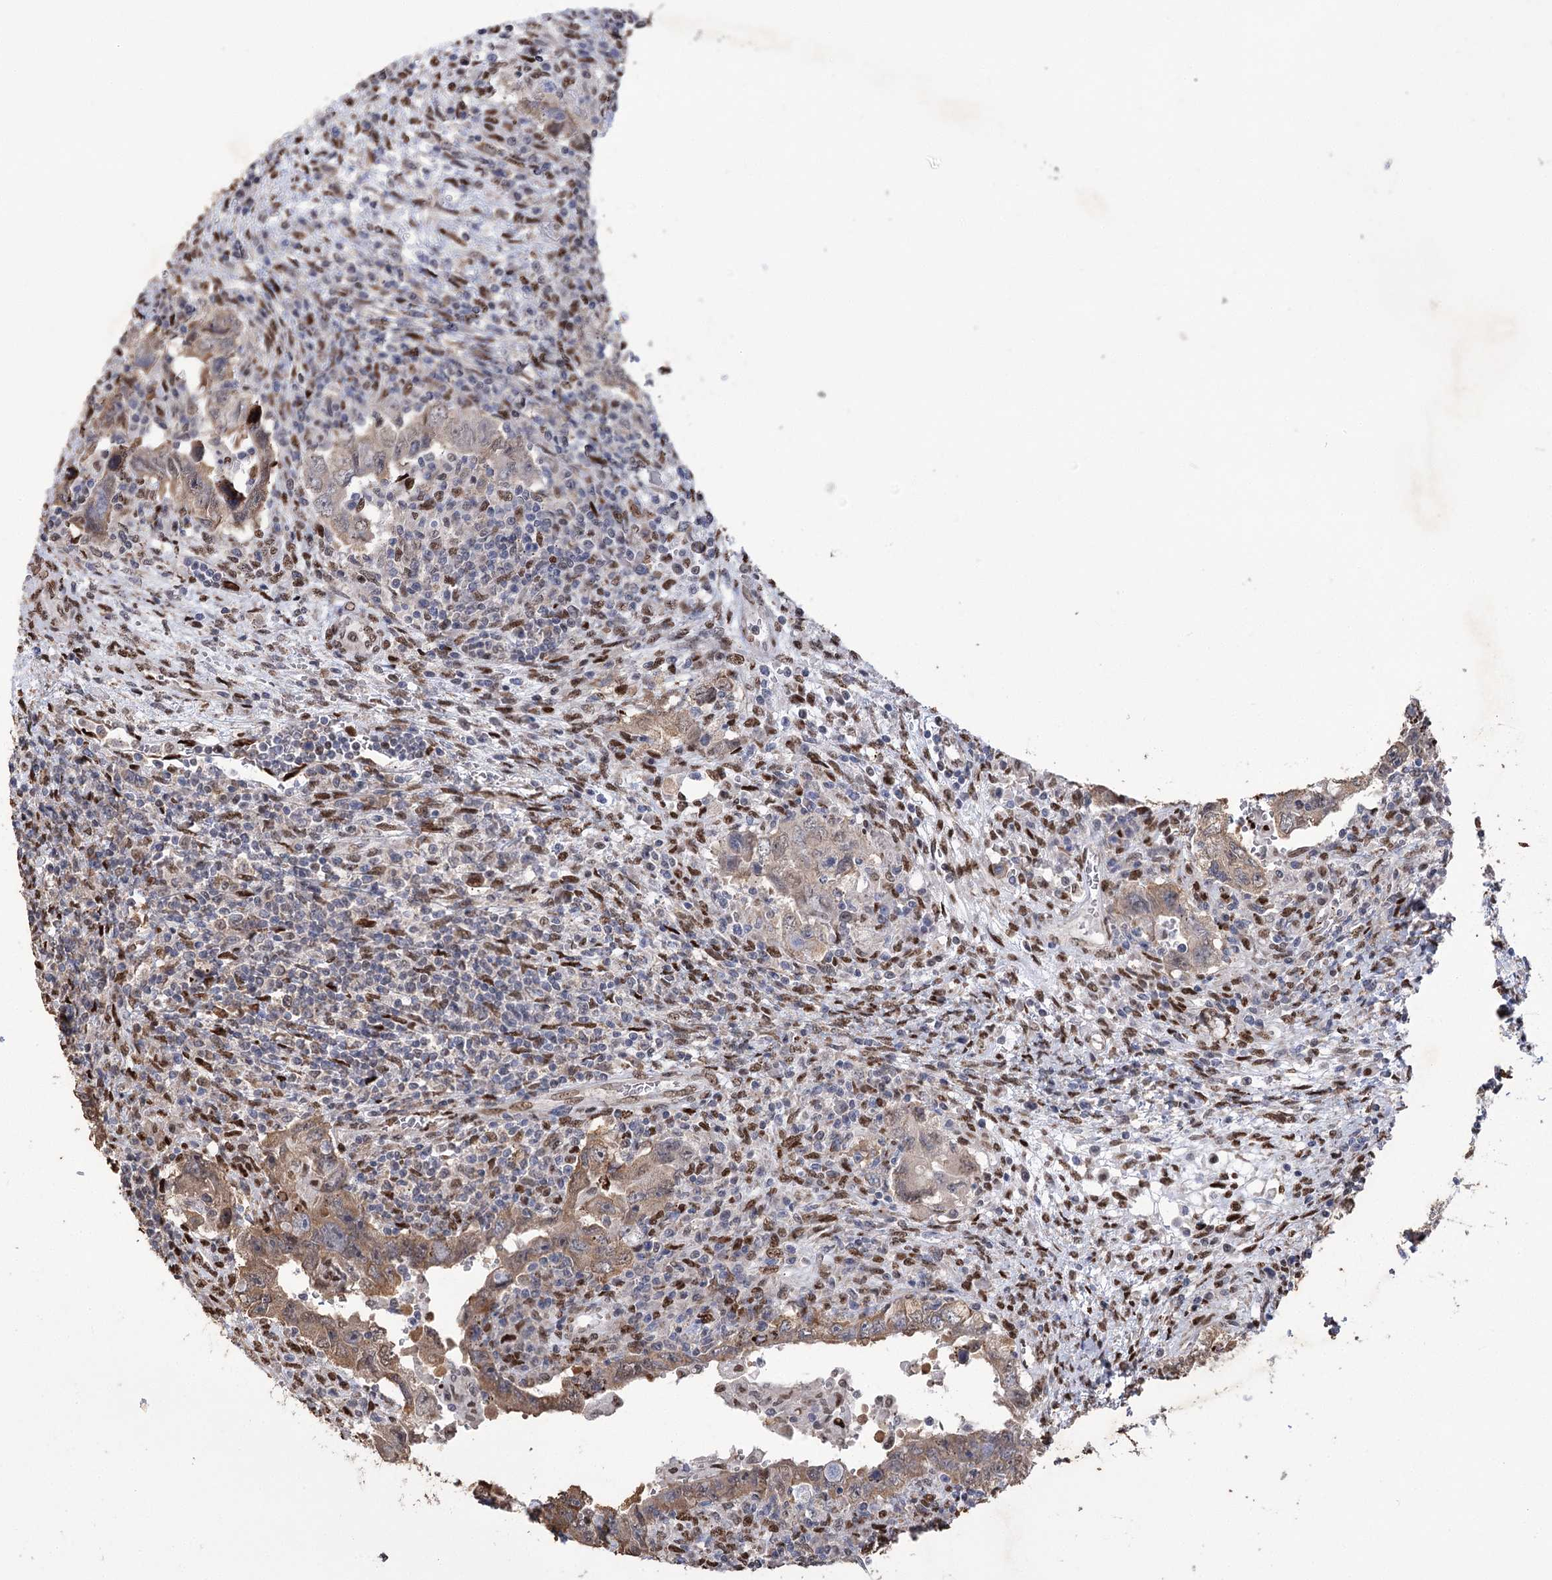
{"staining": {"intensity": "moderate", "quantity": ">75%", "location": "cytoplasmic/membranous"}, "tissue": "testis cancer", "cell_type": "Tumor cells", "image_type": "cancer", "snomed": [{"axis": "morphology", "description": "Carcinoma, Embryonal, NOS"}, {"axis": "topography", "description": "Testis"}], "caption": "Moderate cytoplasmic/membranous positivity for a protein is present in about >75% of tumor cells of embryonal carcinoma (testis) using IHC.", "gene": "NFU1", "patient": {"sex": "male", "age": 26}}